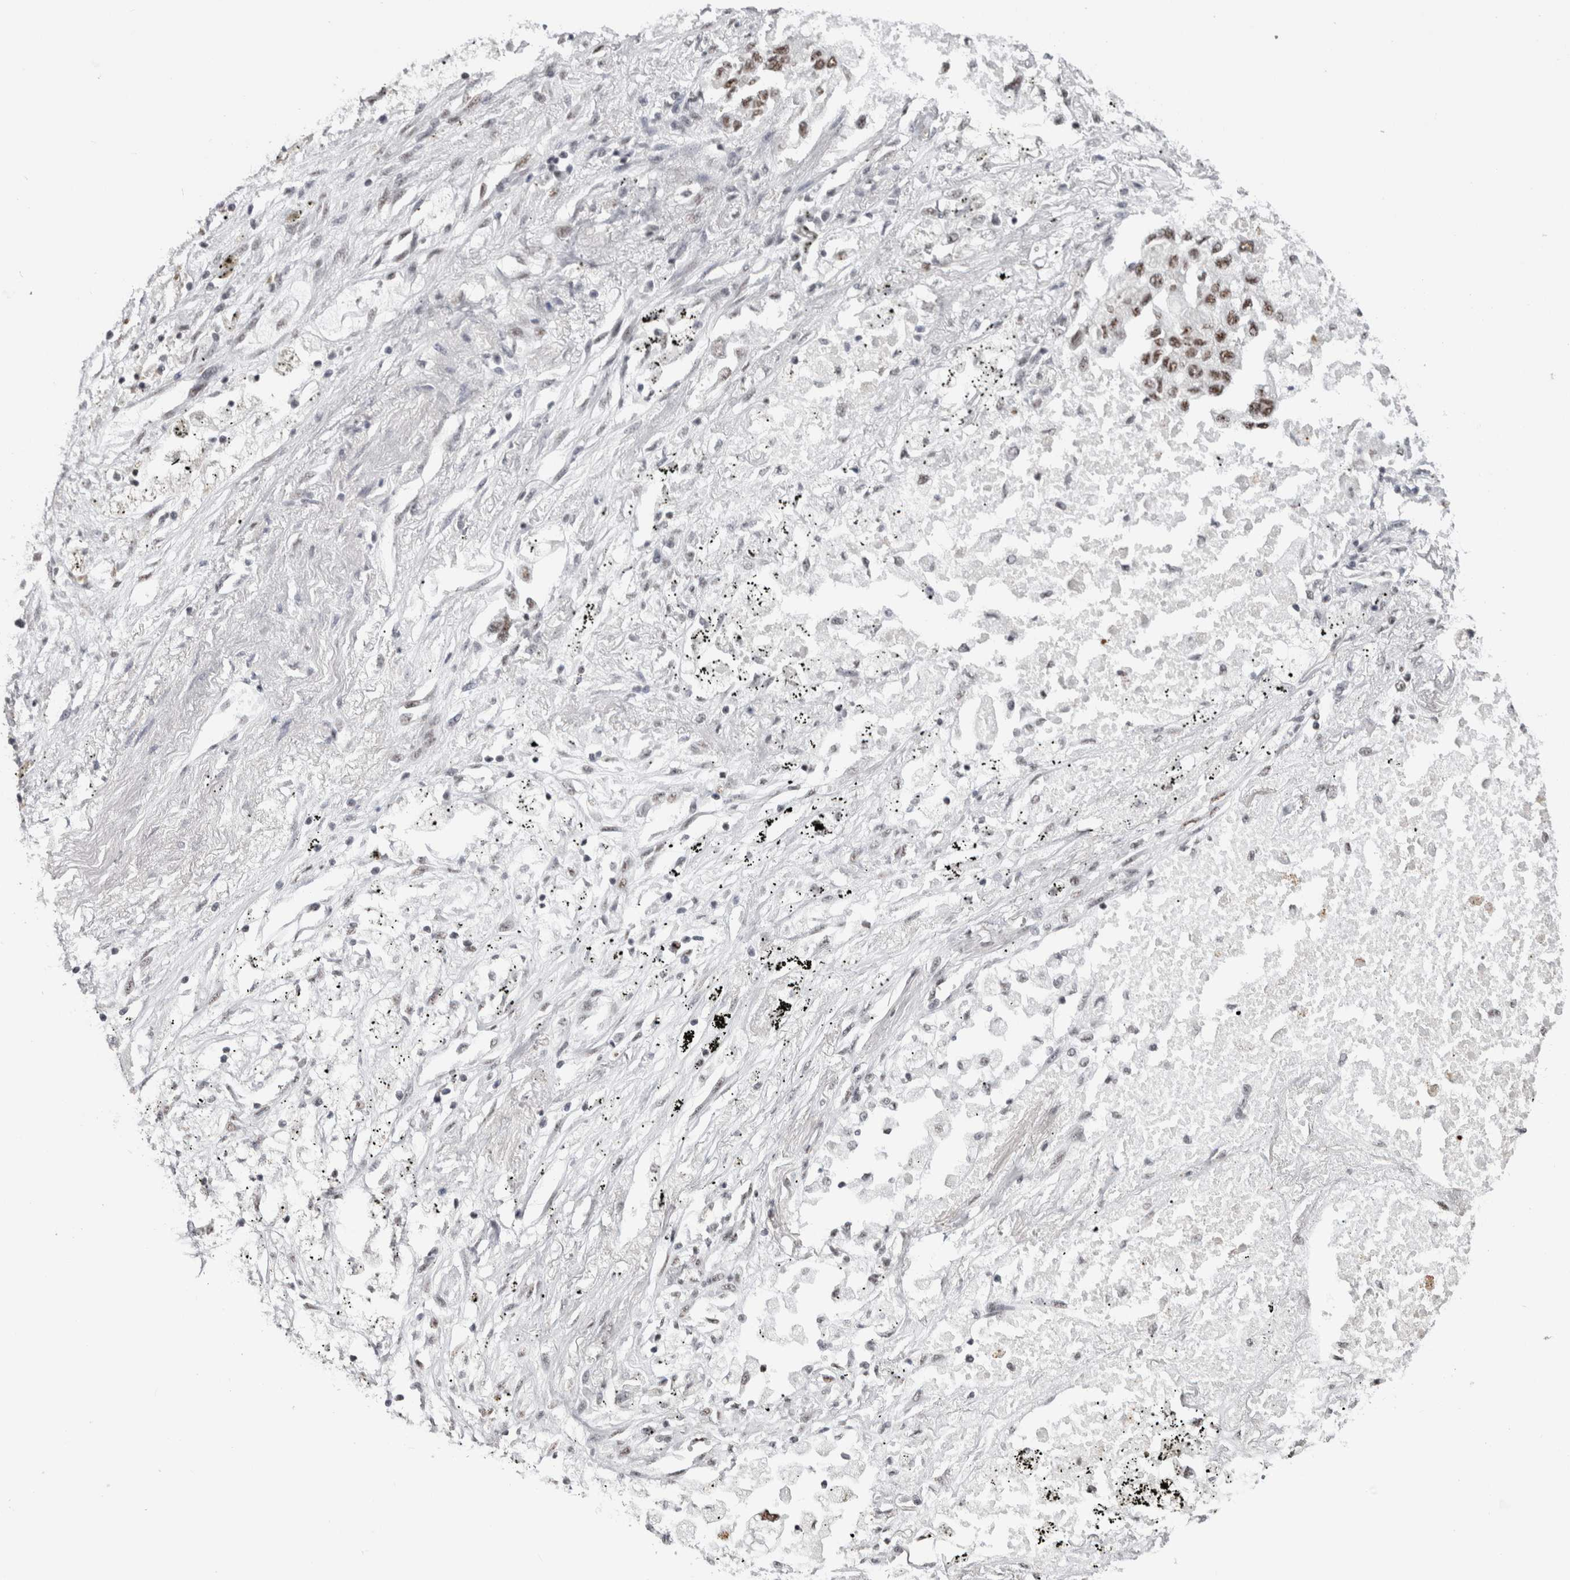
{"staining": {"intensity": "moderate", "quantity": ">75%", "location": "nuclear"}, "tissue": "lung cancer", "cell_type": "Tumor cells", "image_type": "cancer", "snomed": [{"axis": "morphology", "description": "Inflammation, NOS"}, {"axis": "morphology", "description": "Adenocarcinoma, NOS"}, {"axis": "topography", "description": "Lung"}], "caption": "Lung cancer tissue shows moderate nuclear positivity in approximately >75% of tumor cells", "gene": "MKNK1", "patient": {"sex": "male", "age": 63}}